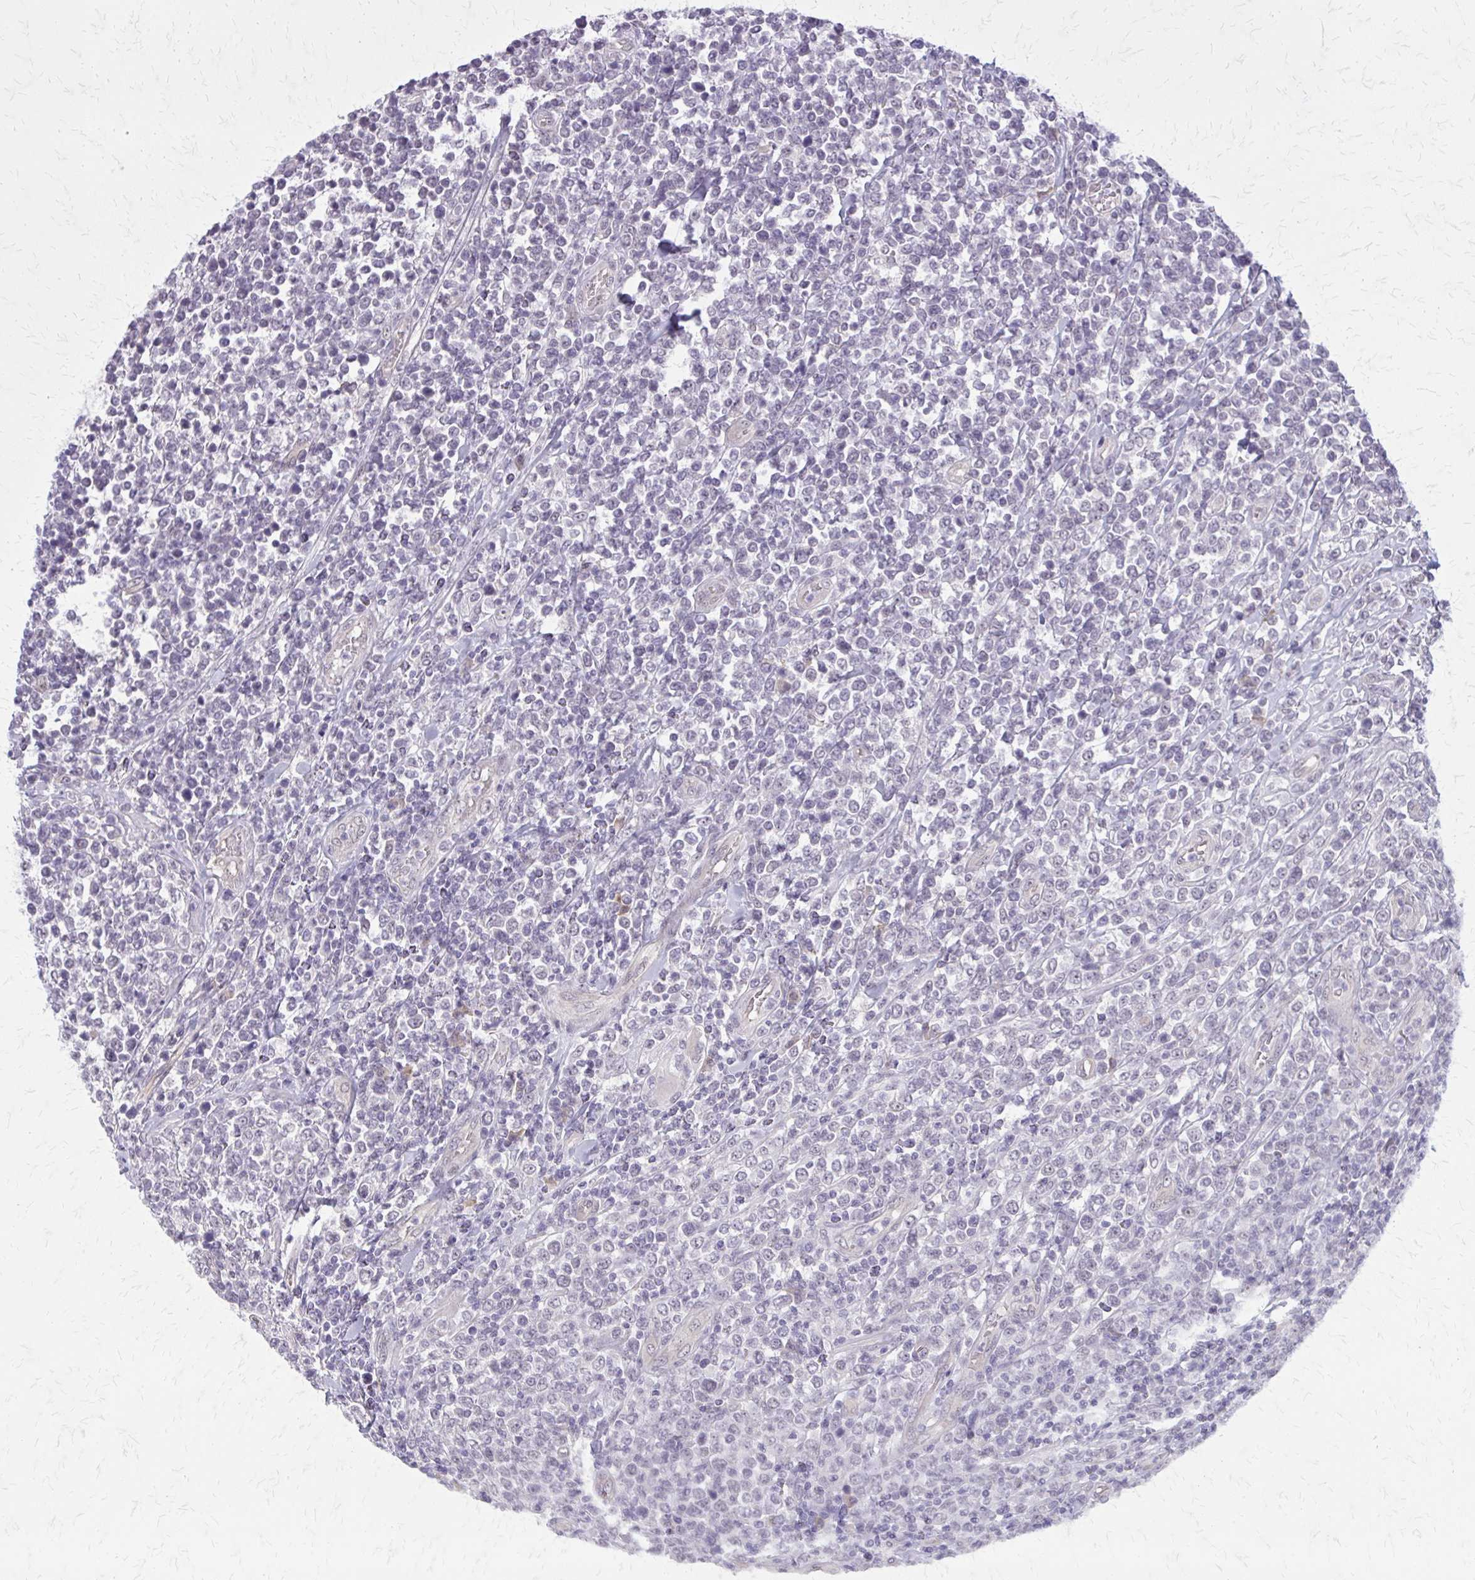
{"staining": {"intensity": "negative", "quantity": "none", "location": "none"}, "tissue": "lymphoma", "cell_type": "Tumor cells", "image_type": "cancer", "snomed": [{"axis": "morphology", "description": "Malignant lymphoma, non-Hodgkin's type, High grade"}, {"axis": "topography", "description": "Soft tissue"}], "caption": "Immunohistochemistry (IHC) of human malignant lymphoma, non-Hodgkin's type (high-grade) displays no positivity in tumor cells.", "gene": "PLCB1", "patient": {"sex": "female", "age": 56}}